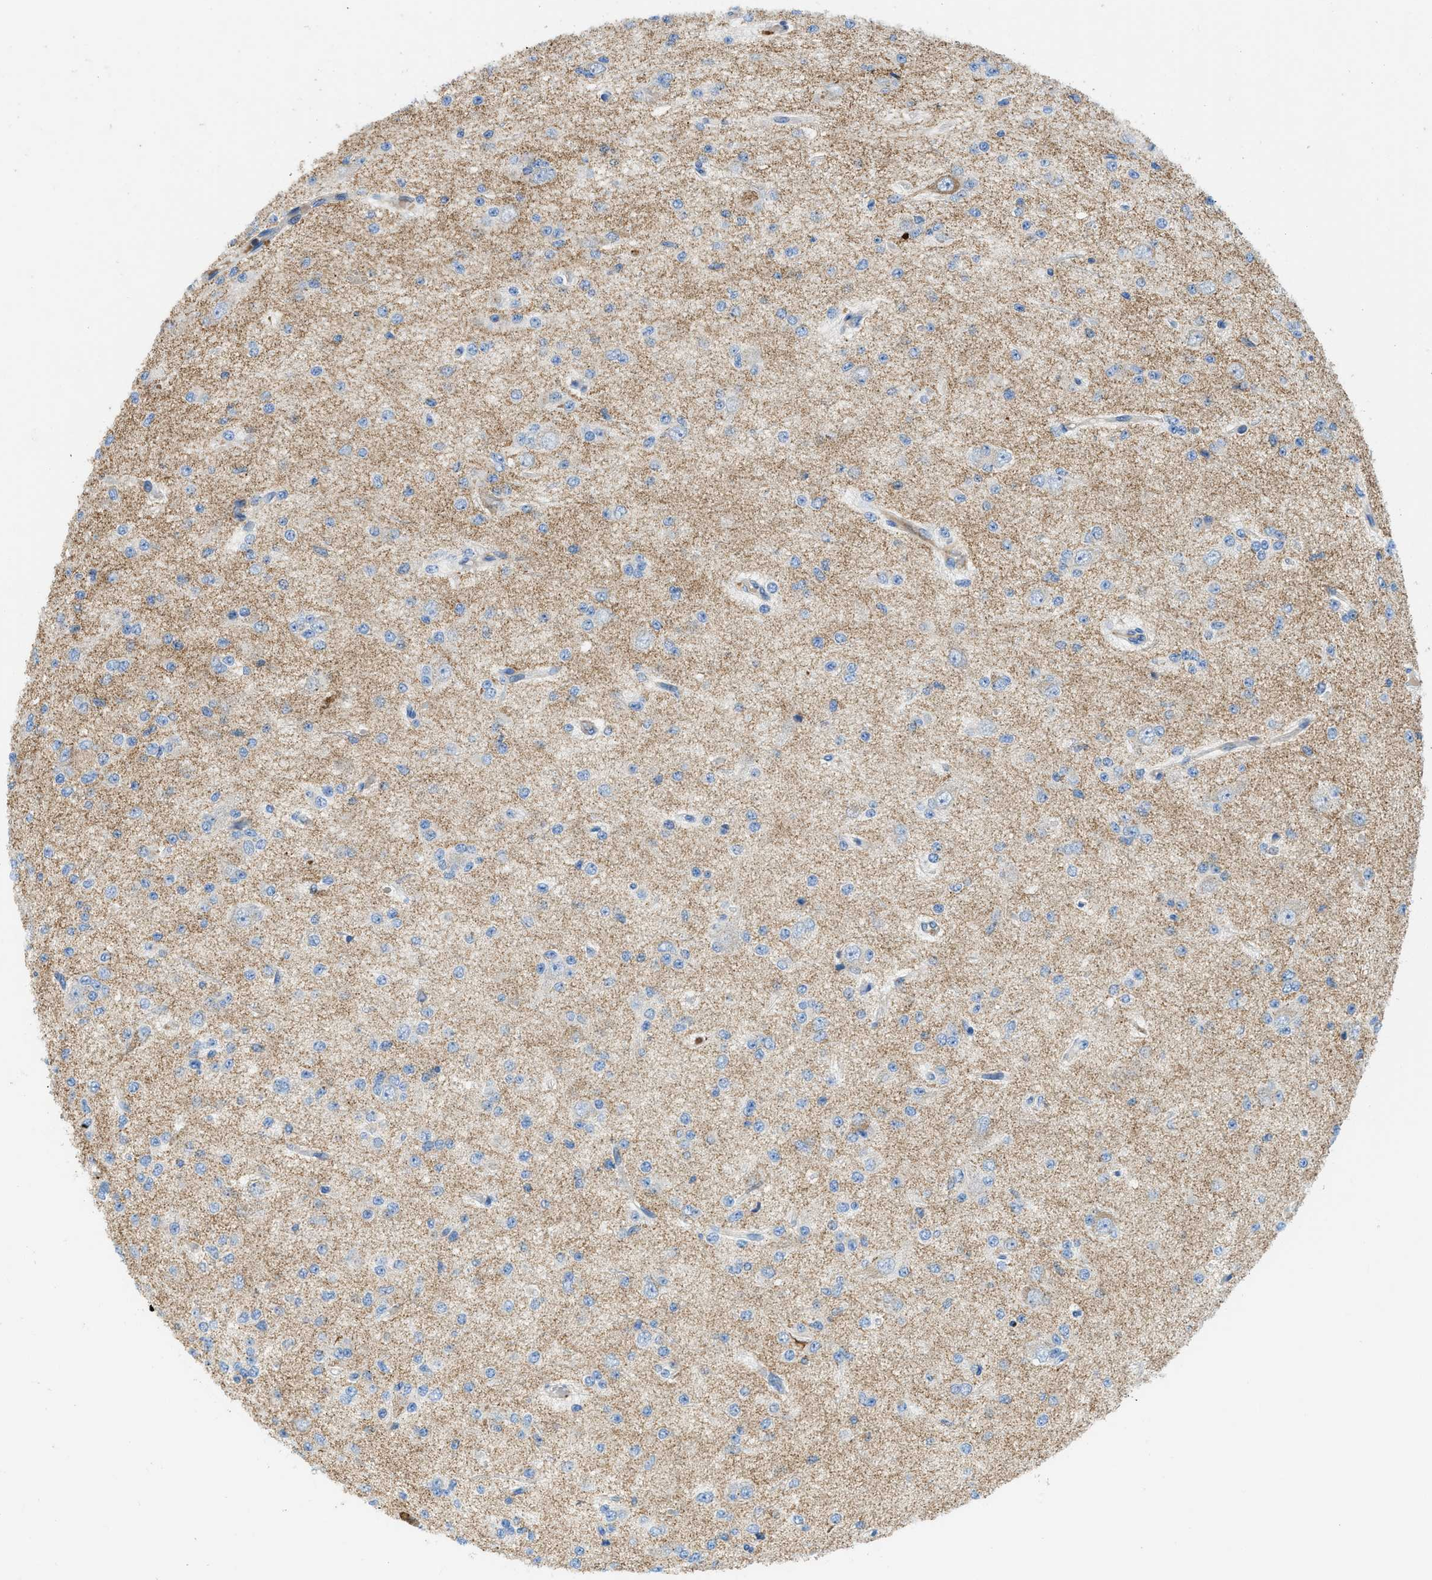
{"staining": {"intensity": "weak", "quantity": "<25%", "location": "cytoplasmic/membranous"}, "tissue": "glioma", "cell_type": "Tumor cells", "image_type": "cancer", "snomed": [{"axis": "morphology", "description": "Glioma, malignant, Low grade"}, {"axis": "topography", "description": "Brain"}], "caption": "Tumor cells are negative for brown protein staining in malignant low-grade glioma. Nuclei are stained in blue.", "gene": "ZNF831", "patient": {"sex": "male", "age": 38}}